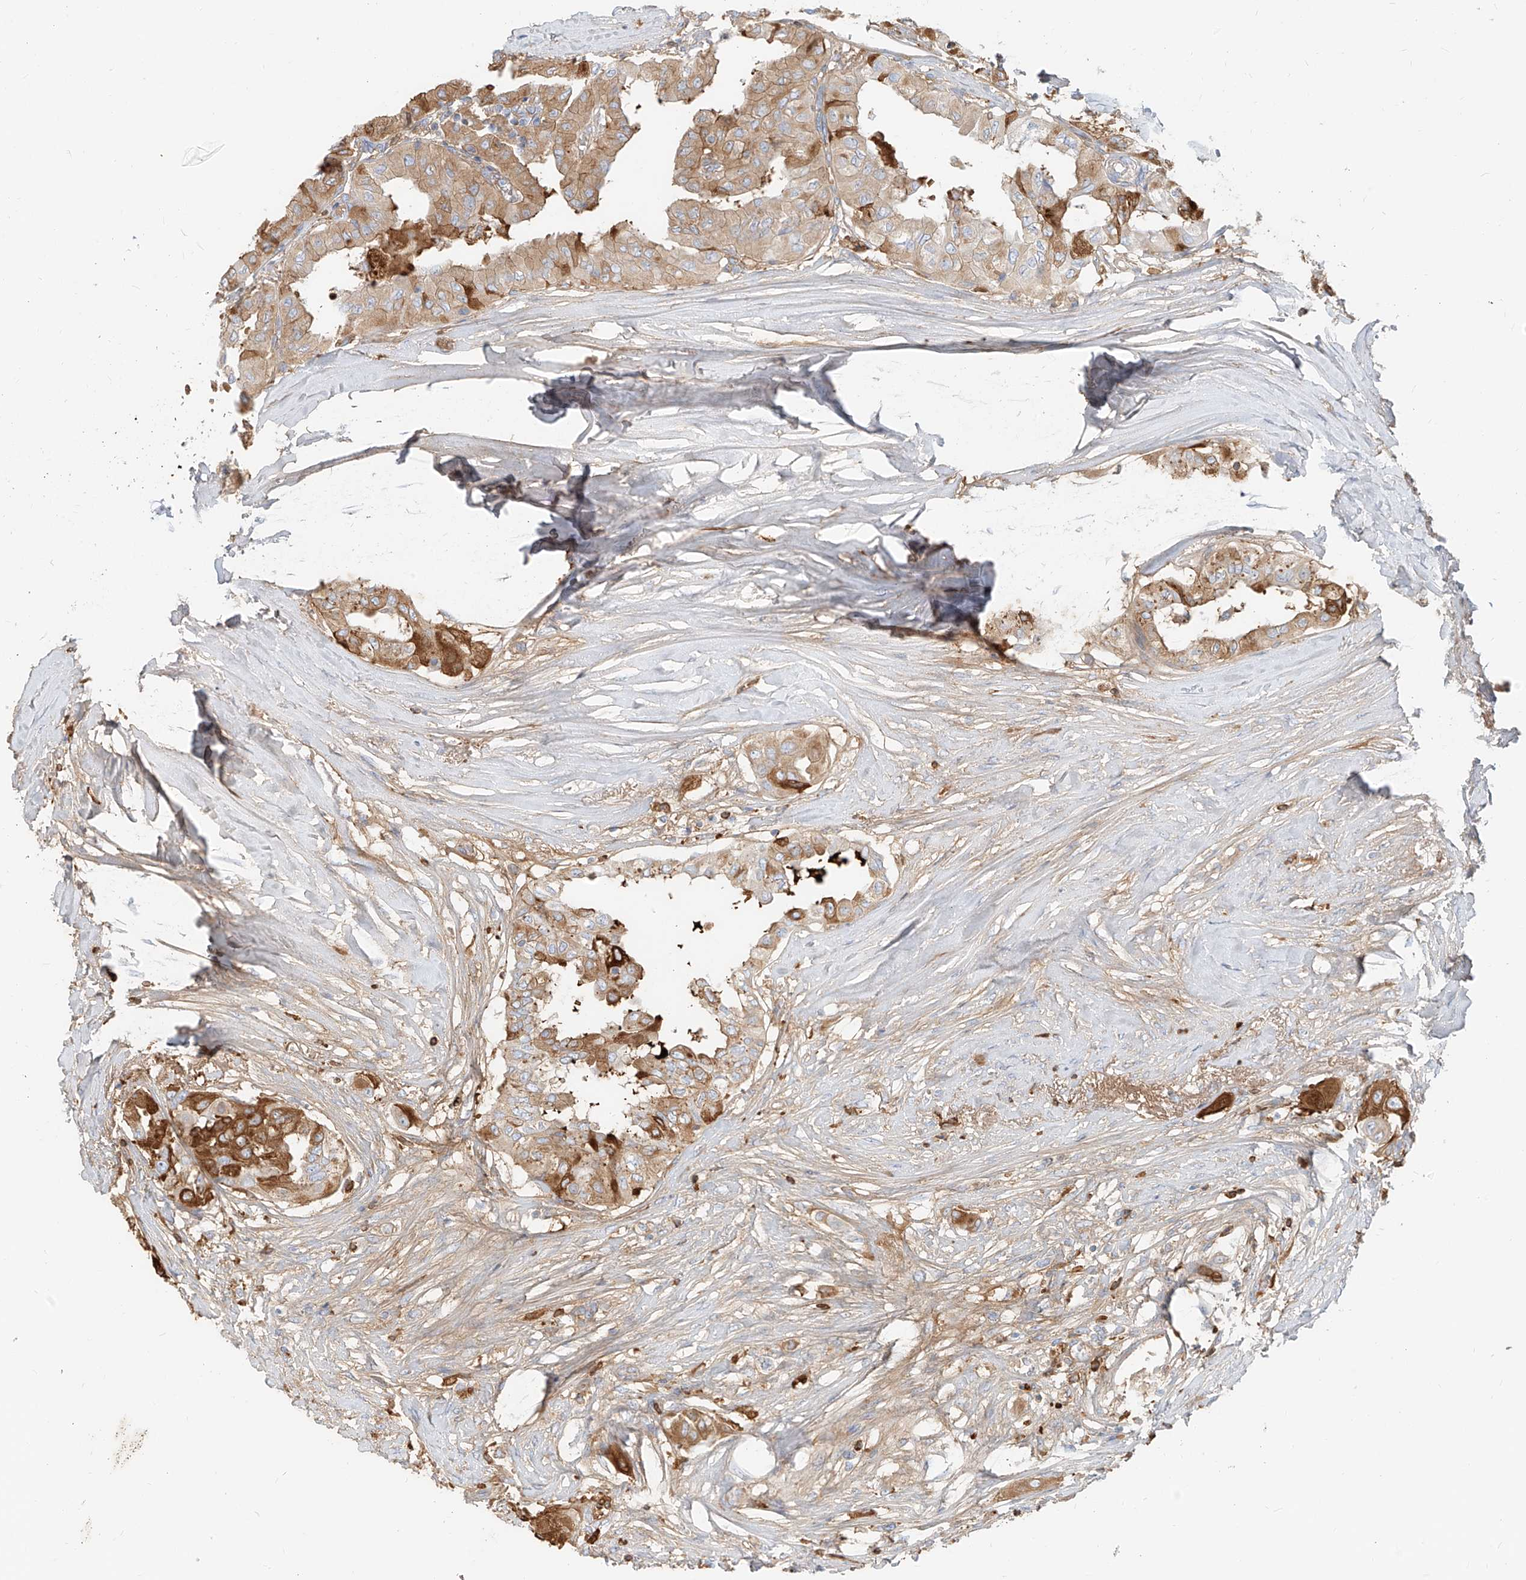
{"staining": {"intensity": "moderate", "quantity": ">75%", "location": "cytoplasmic/membranous"}, "tissue": "thyroid cancer", "cell_type": "Tumor cells", "image_type": "cancer", "snomed": [{"axis": "morphology", "description": "Papillary adenocarcinoma, NOS"}, {"axis": "topography", "description": "Thyroid gland"}], "caption": "Immunohistochemistry (IHC) (DAB (3,3'-diaminobenzidine)) staining of human papillary adenocarcinoma (thyroid) demonstrates moderate cytoplasmic/membranous protein expression in approximately >75% of tumor cells.", "gene": "OCSTAMP", "patient": {"sex": "female", "age": 59}}